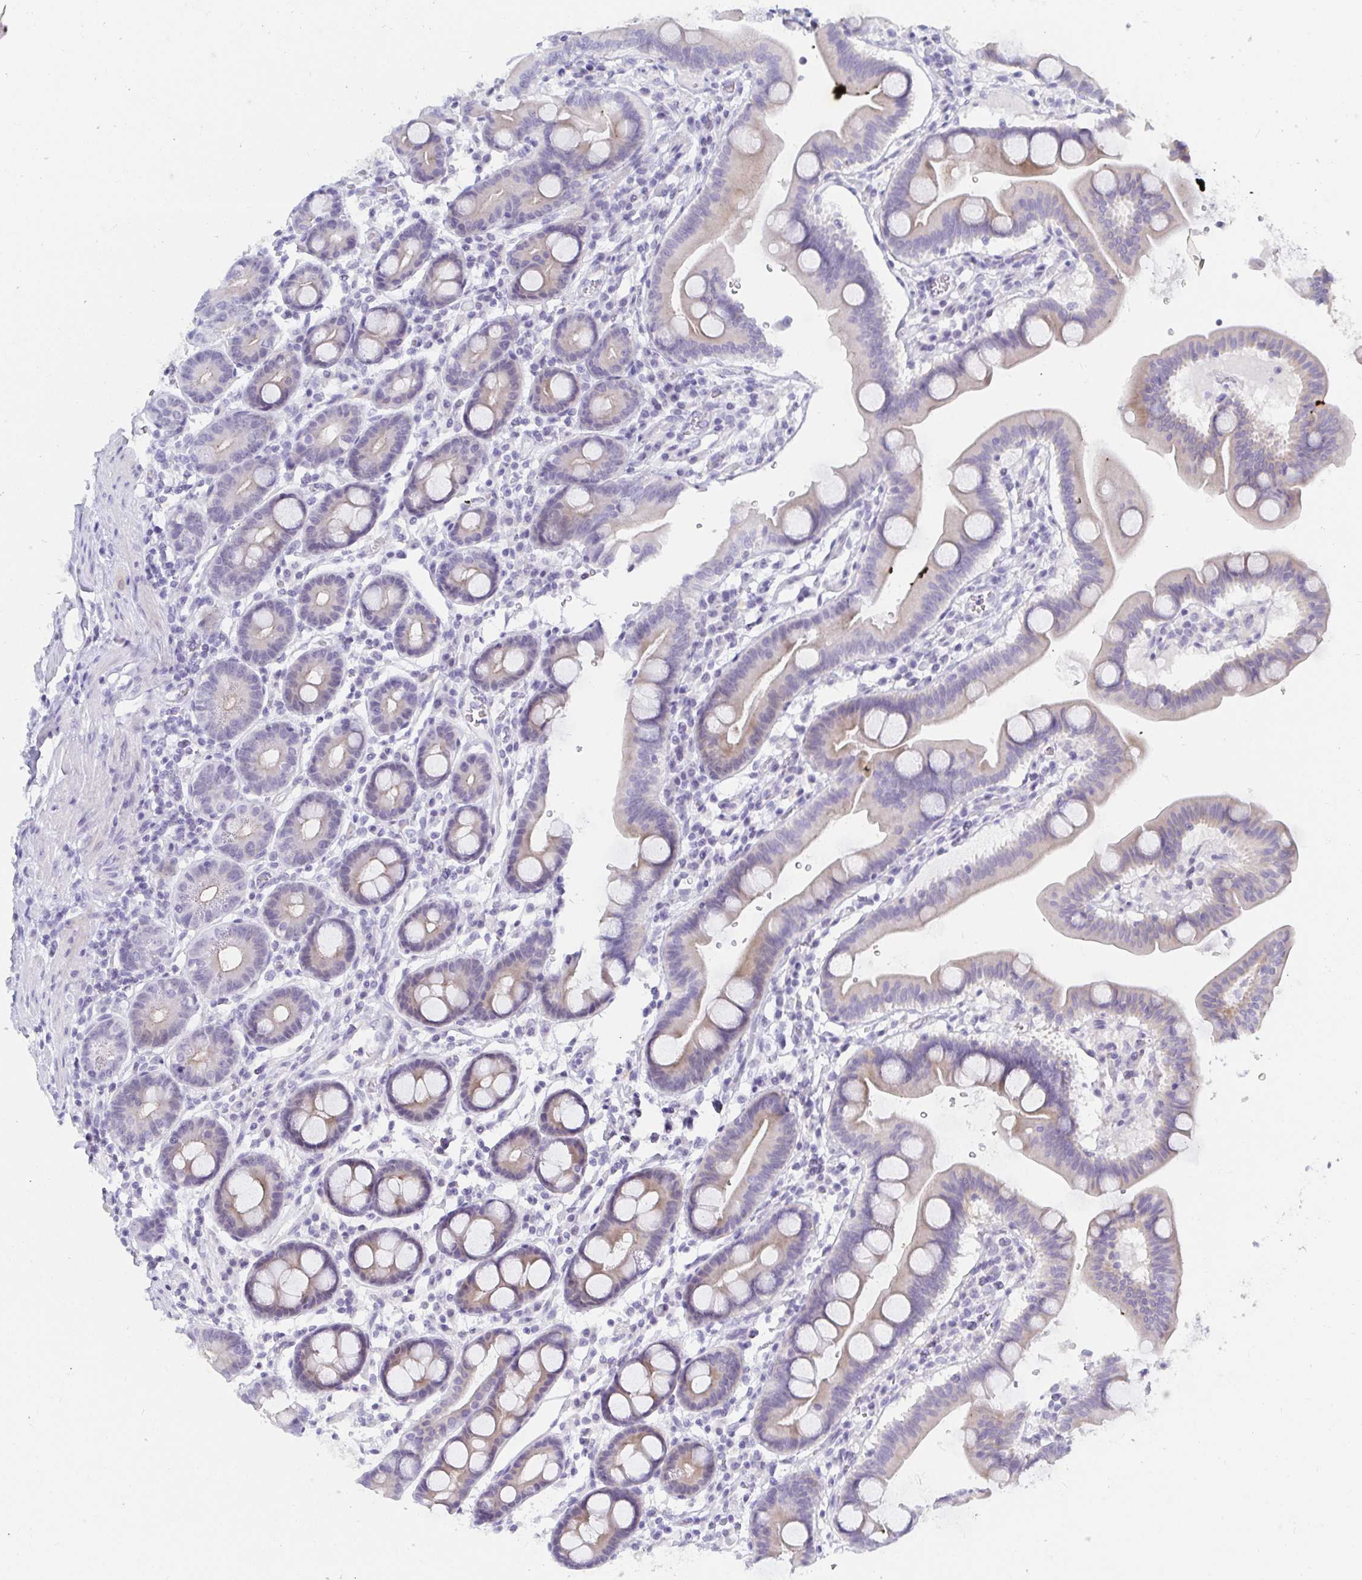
{"staining": {"intensity": "weak", "quantity": "<25%", "location": "cytoplasmic/membranous"}, "tissue": "duodenum", "cell_type": "Glandular cells", "image_type": "normal", "snomed": [{"axis": "morphology", "description": "Normal tissue, NOS"}, {"axis": "topography", "description": "Duodenum"}], "caption": "Immunohistochemistry histopathology image of unremarkable duodenum: human duodenum stained with DAB (3,3'-diaminobenzidine) reveals no significant protein staining in glandular cells.", "gene": "OR10K1", "patient": {"sex": "male", "age": 59}}